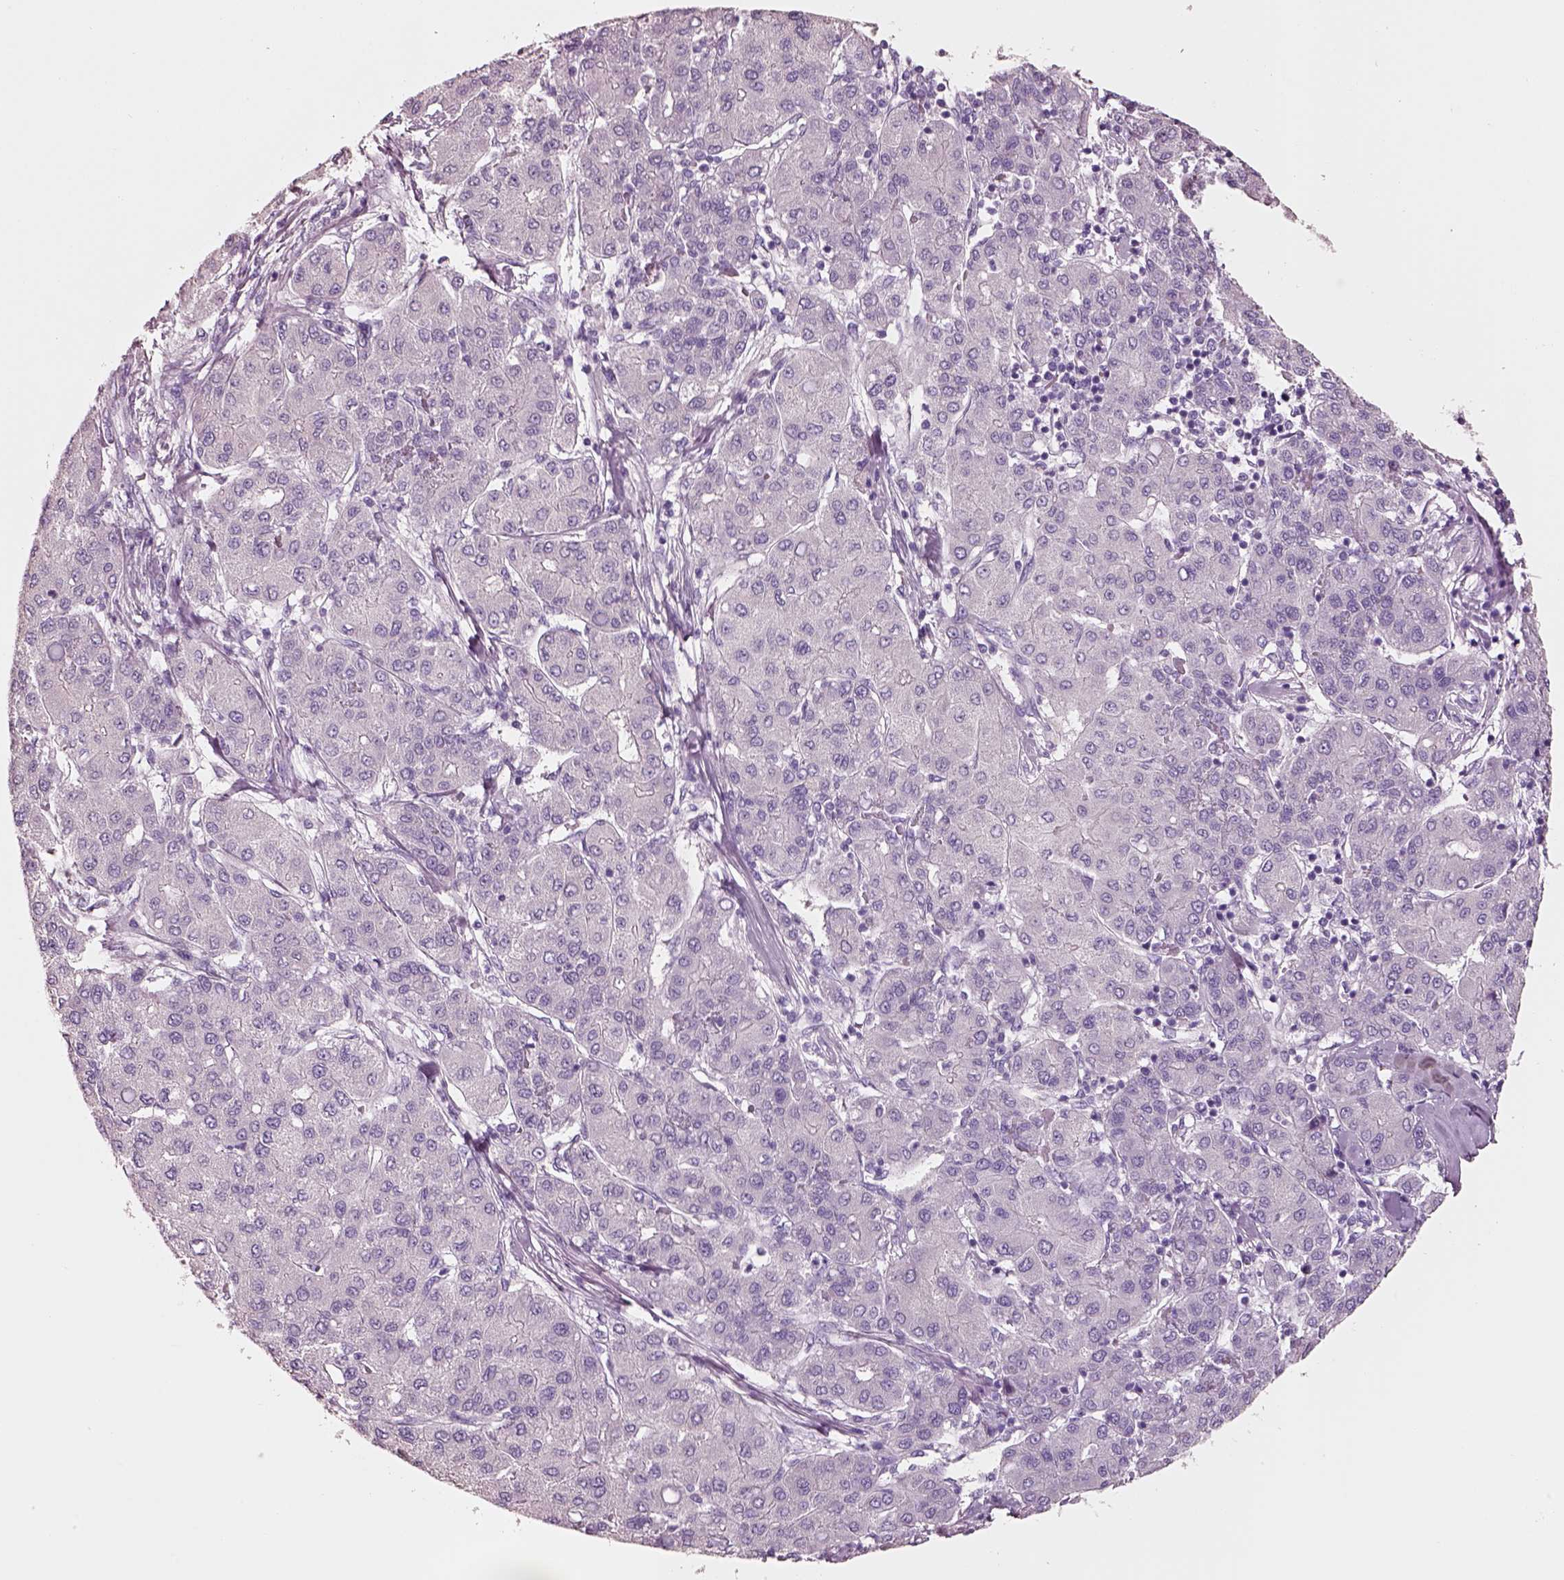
{"staining": {"intensity": "negative", "quantity": "none", "location": "none"}, "tissue": "liver cancer", "cell_type": "Tumor cells", "image_type": "cancer", "snomed": [{"axis": "morphology", "description": "Carcinoma, Hepatocellular, NOS"}, {"axis": "topography", "description": "Liver"}], "caption": "Tumor cells show no significant expression in liver cancer. The staining was performed using DAB (3,3'-diaminobenzidine) to visualize the protein expression in brown, while the nuclei were stained in blue with hematoxylin (Magnification: 20x).", "gene": "PNOC", "patient": {"sex": "male", "age": 65}}